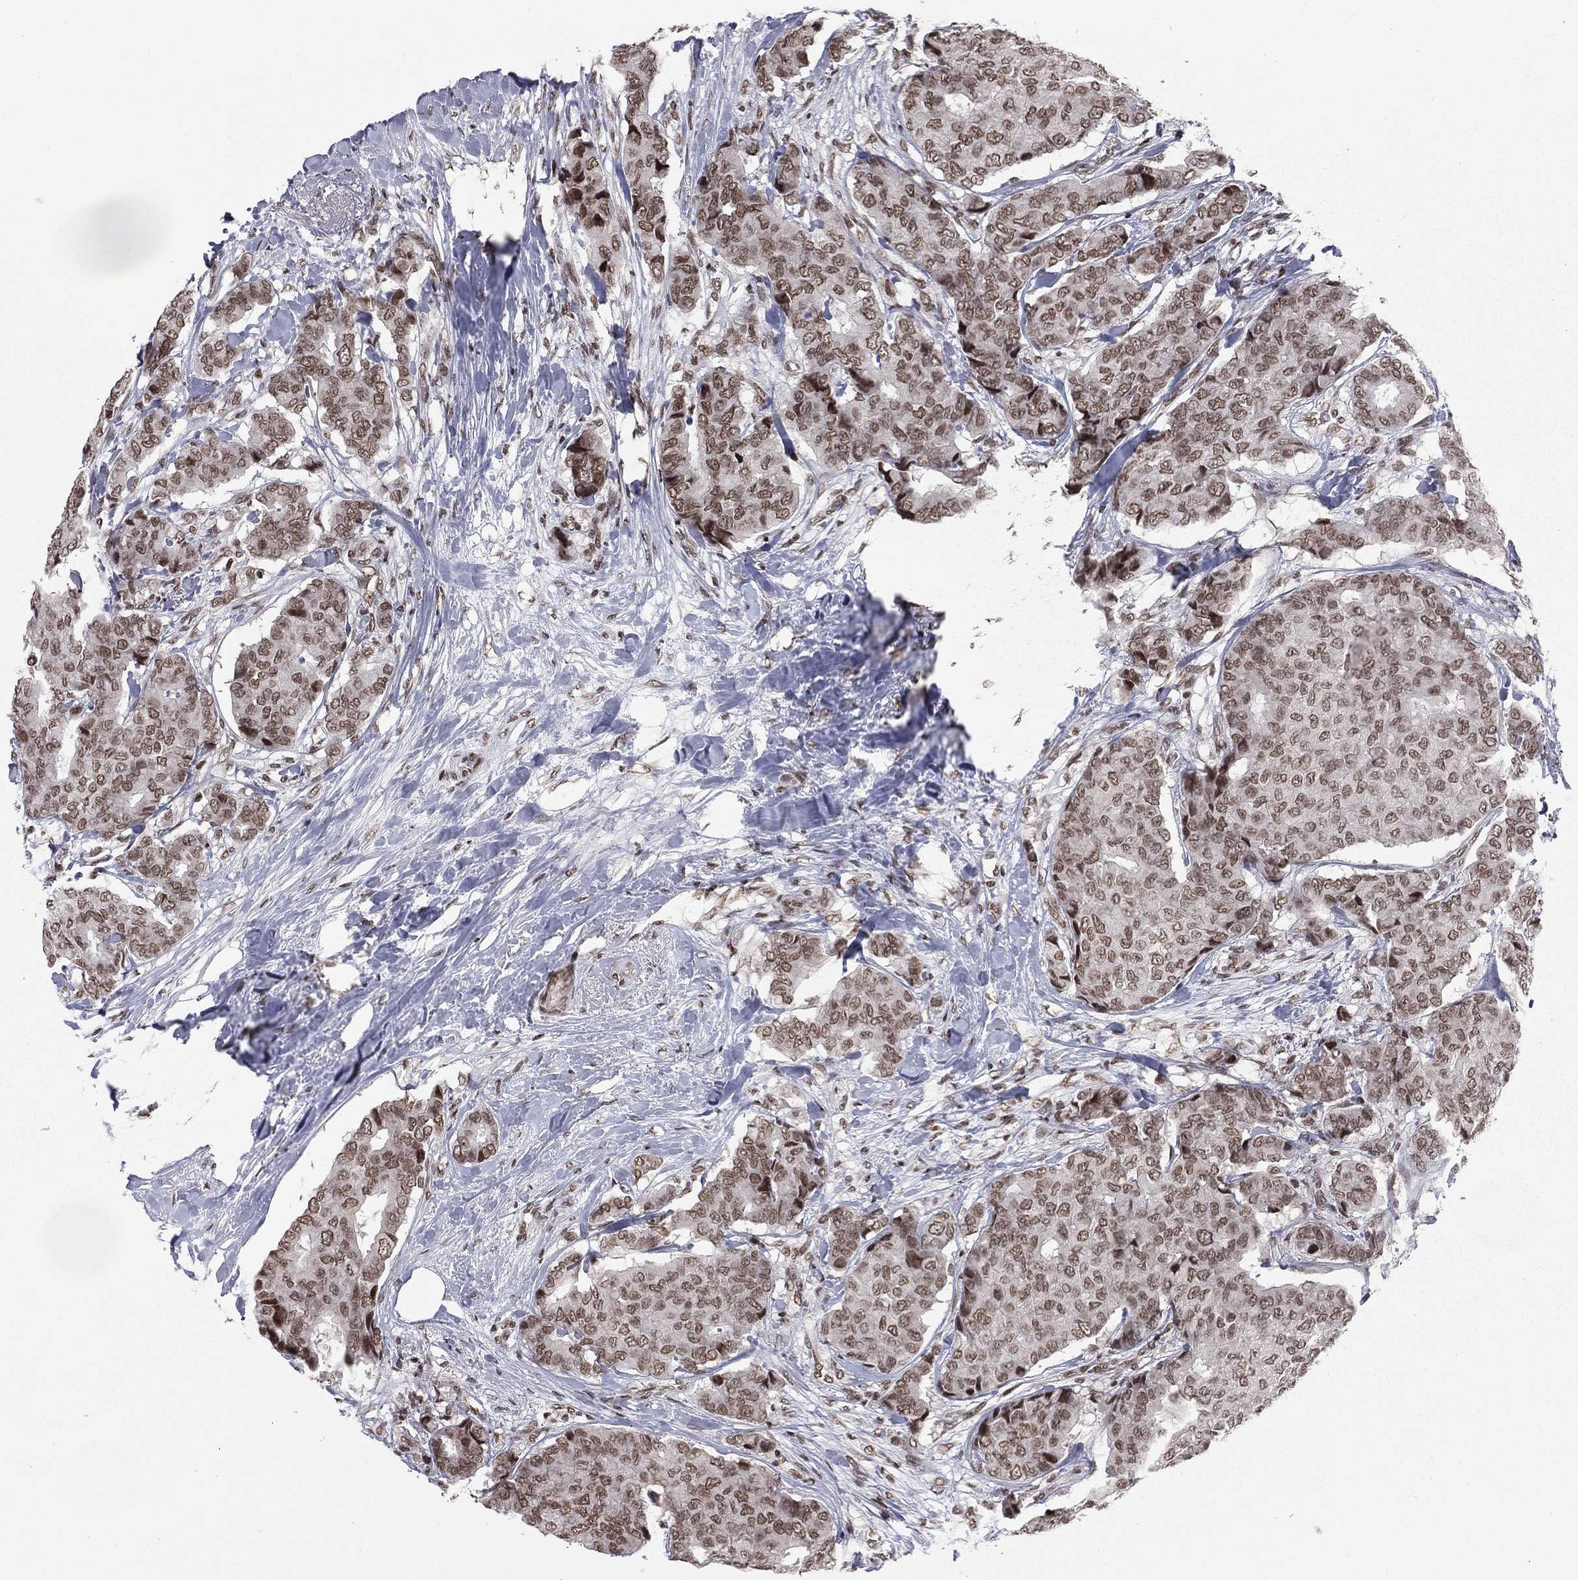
{"staining": {"intensity": "moderate", "quantity": ">75%", "location": "nuclear"}, "tissue": "breast cancer", "cell_type": "Tumor cells", "image_type": "cancer", "snomed": [{"axis": "morphology", "description": "Duct carcinoma"}, {"axis": "topography", "description": "Breast"}], "caption": "Moderate nuclear staining is appreciated in about >75% of tumor cells in intraductal carcinoma (breast).", "gene": "RFX7", "patient": {"sex": "female", "age": 75}}